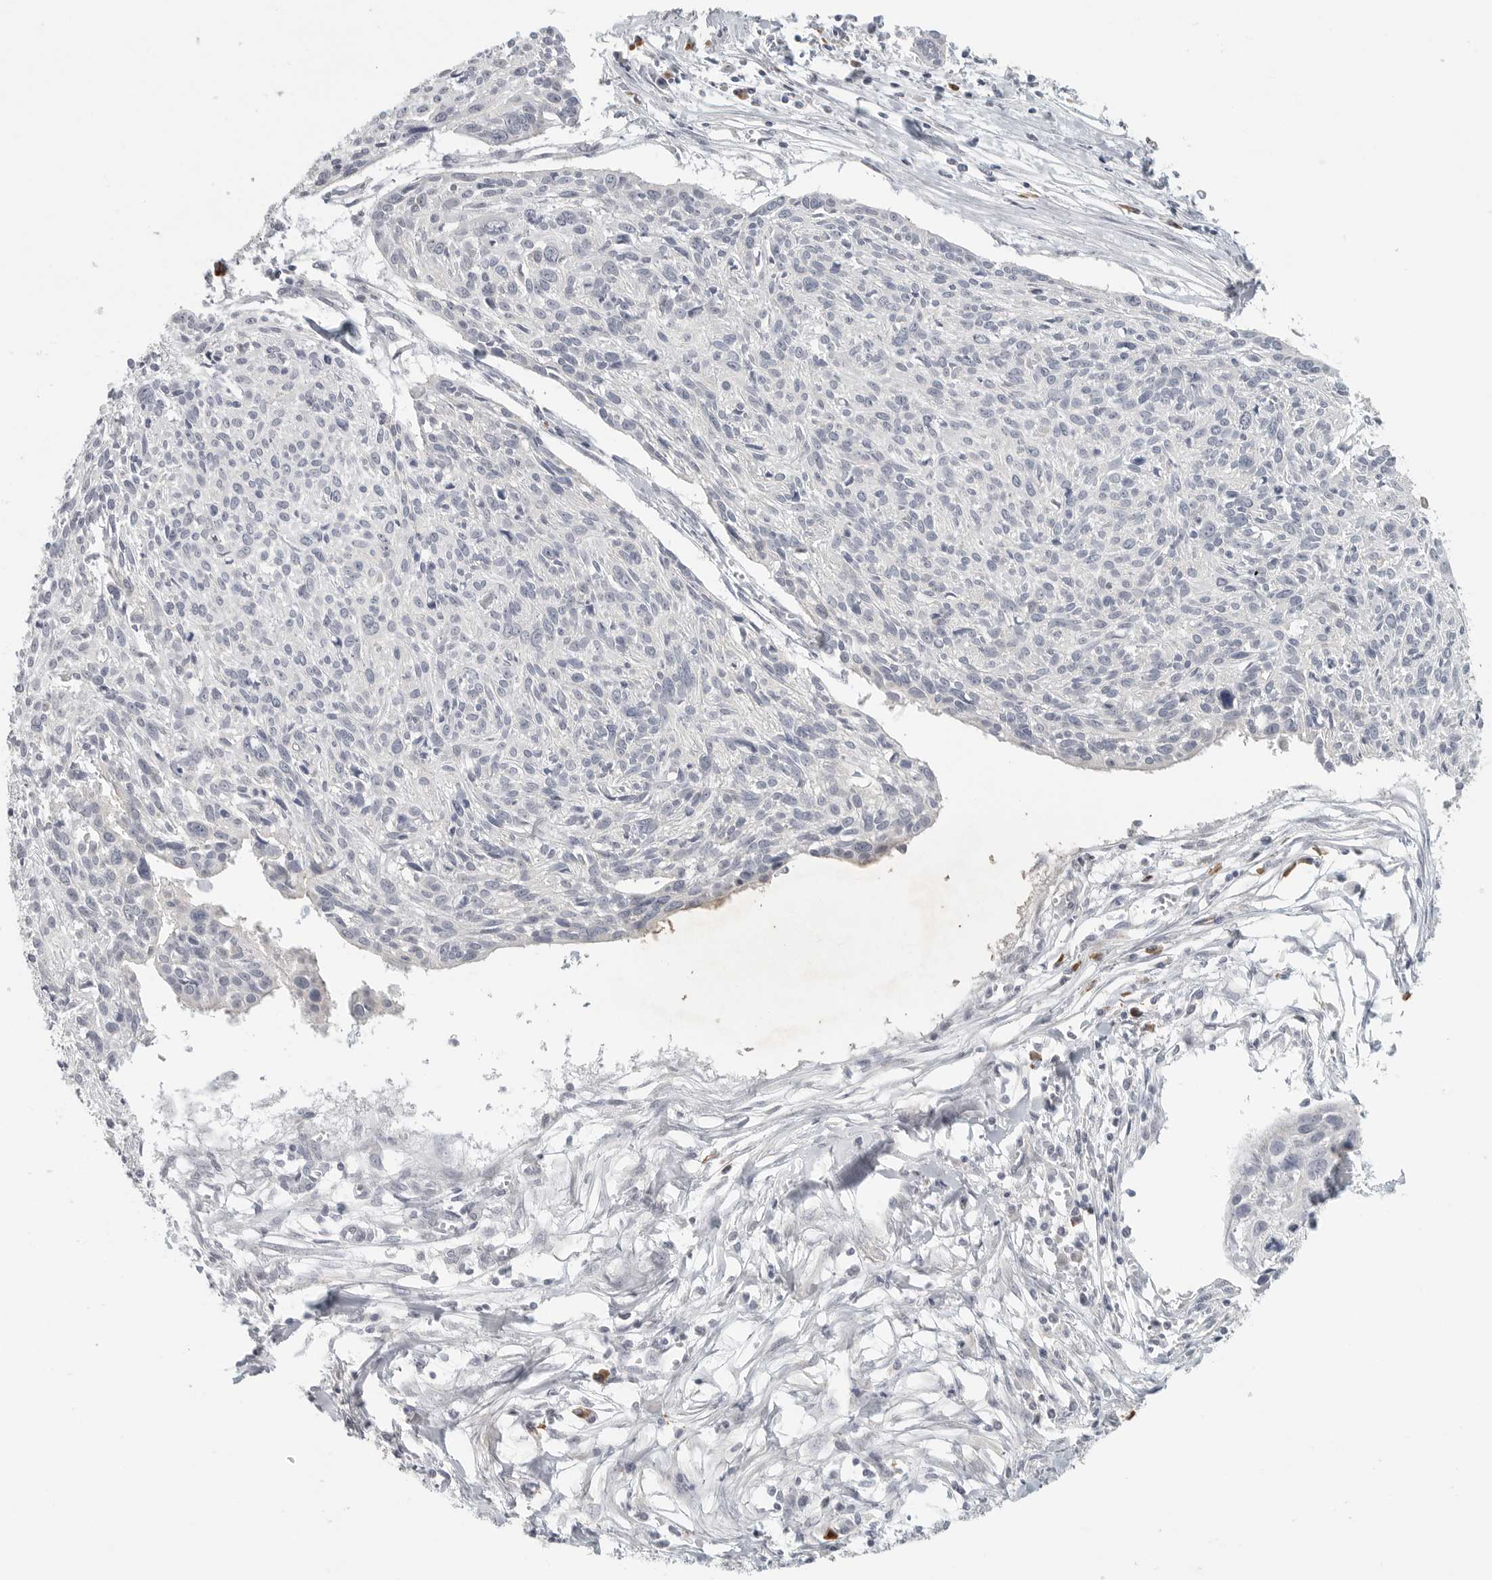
{"staining": {"intensity": "negative", "quantity": "none", "location": "none"}, "tissue": "cervical cancer", "cell_type": "Tumor cells", "image_type": "cancer", "snomed": [{"axis": "morphology", "description": "Squamous cell carcinoma, NOS"}, {"axis": "topography", "description": "Cervix"}], "caption": "Cervical cancer stained for a protein using immunohistochemistry (IHC) displays no positivity tumor cells.", "gene": "SLC25A36", "patient": {"sex": "female", "age": 51}}